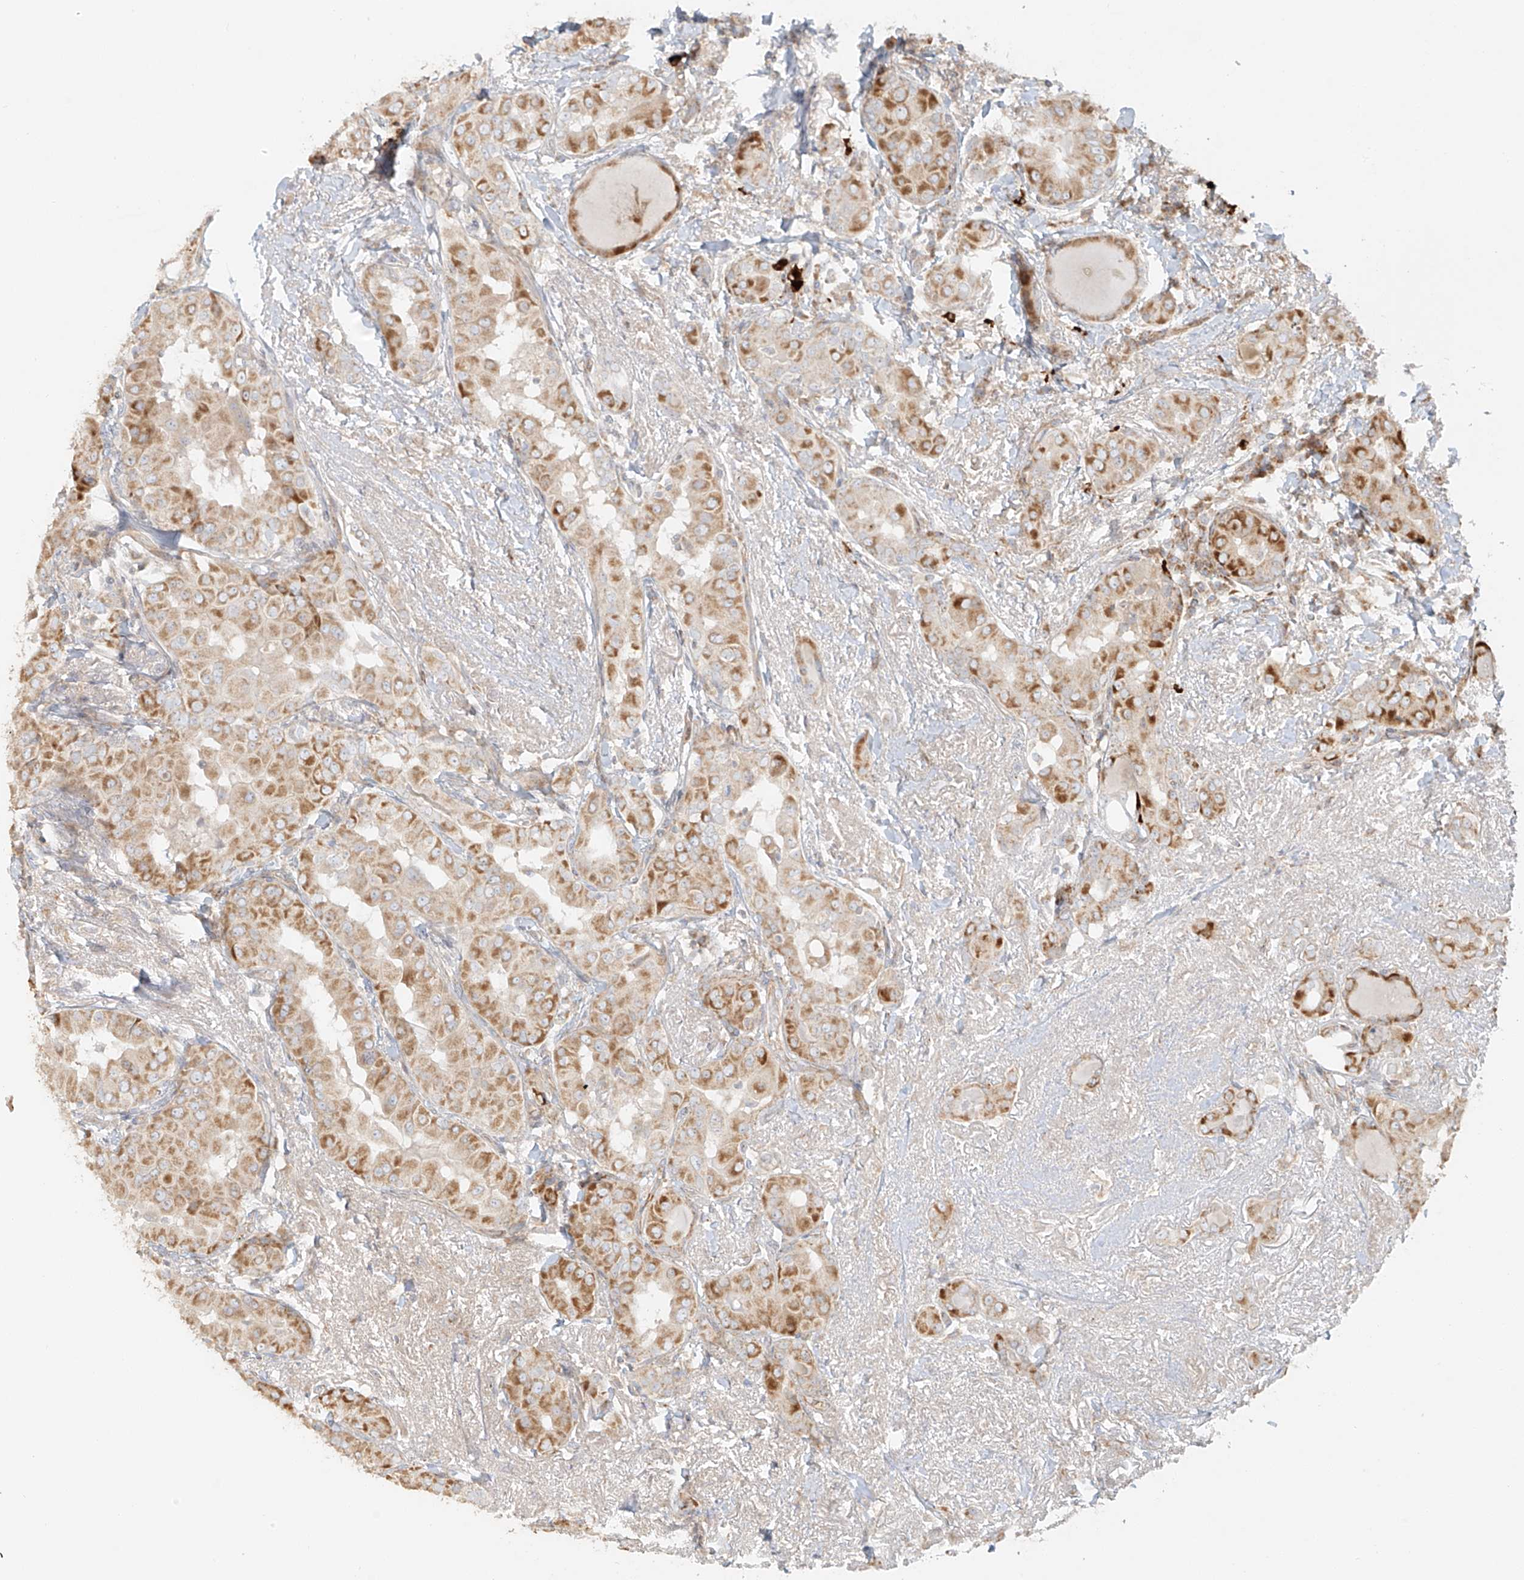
{"staining": {"intensity": "moderate", "quantity": ">75%", "location": "cytoplasmic/membranous"}, "tissue": "thyroid cancer", "cell_type": "Tumor cells", "image_type": "cancer", "snomed": [{"axis": "morphology", "description": "Papillary adenocarcinoma, NOS"}, {"axis": "topography", "description": "Thyroid gland"}], "caption": "Immunohistochemistry (IHC) image of neoplastic tissue: human papillary adenocarcinoma (thyroid) stained using immunohistochemistry (IHC) reveals medium levels of moderate protein expression localized specifically in the cytoplasmic/membranous of tumor cells, appearing as a cytoplasmic/membranous brown color.", "gene": "MIPEP", "patient": {"sex": "male", "age": 33}}